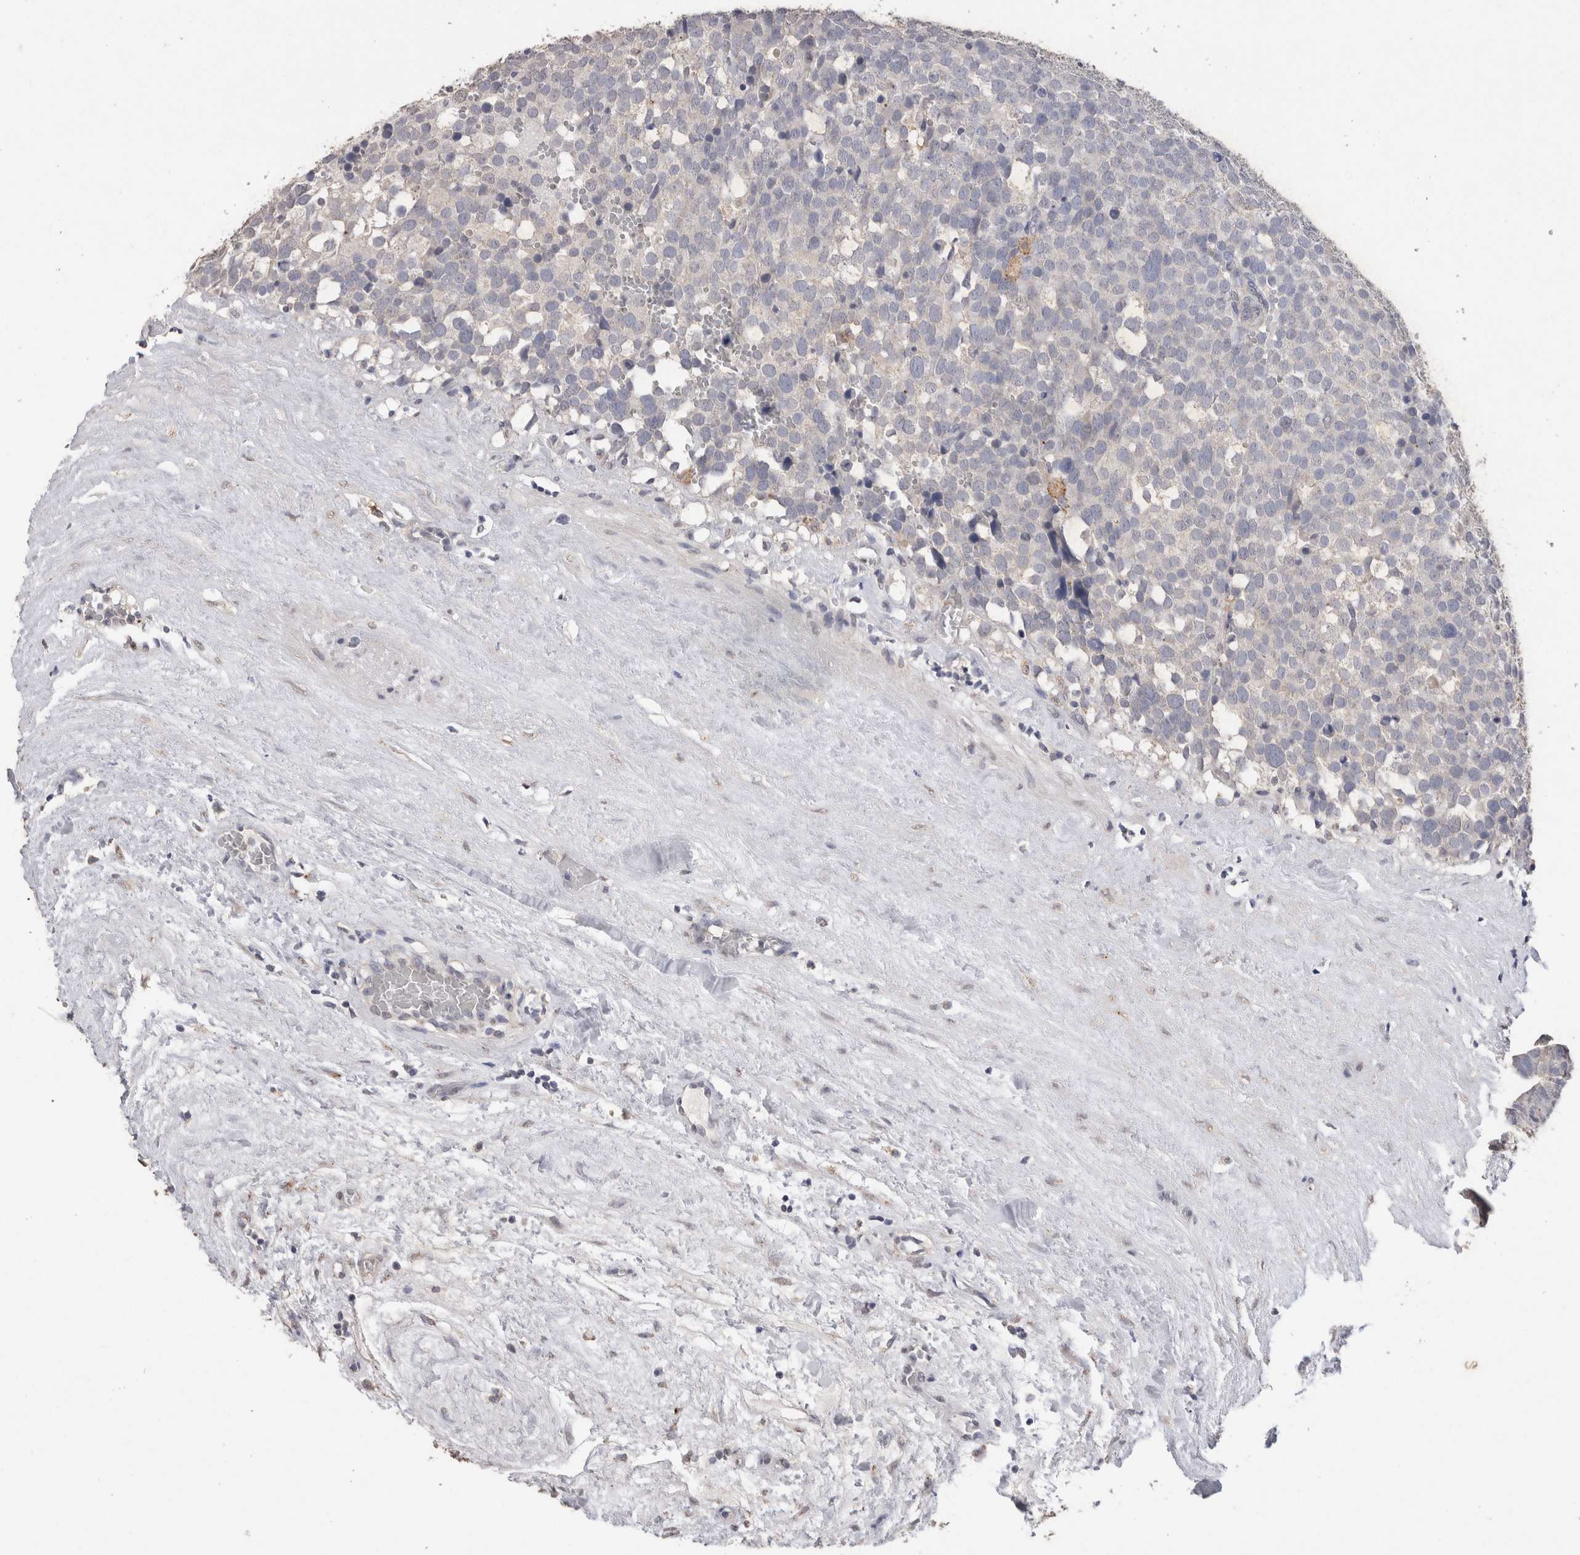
{"staining": {"intensity": "negative", "quantity": "none", "location": "none"}, "tissue": "testis cancer", "cell_type": "Tumor cells", "image_type": "cancer", "snomed": [{"axis": "morphology", "description": "Seminoma, NOS"}, {"axis": "topography", "description": "Testis"}], "caption": "DAB immunohistochemical staining of seminoma (testis) shows no significant staining in tumor cells. Brightfield microscopy of IHC stained with DAB (3,3'-diaminobenzidine) (brown) and hematoxylin (blue), captured at high magnification.", "gene": "CDH6", "patient": {"sex": "male", "age": 71}}